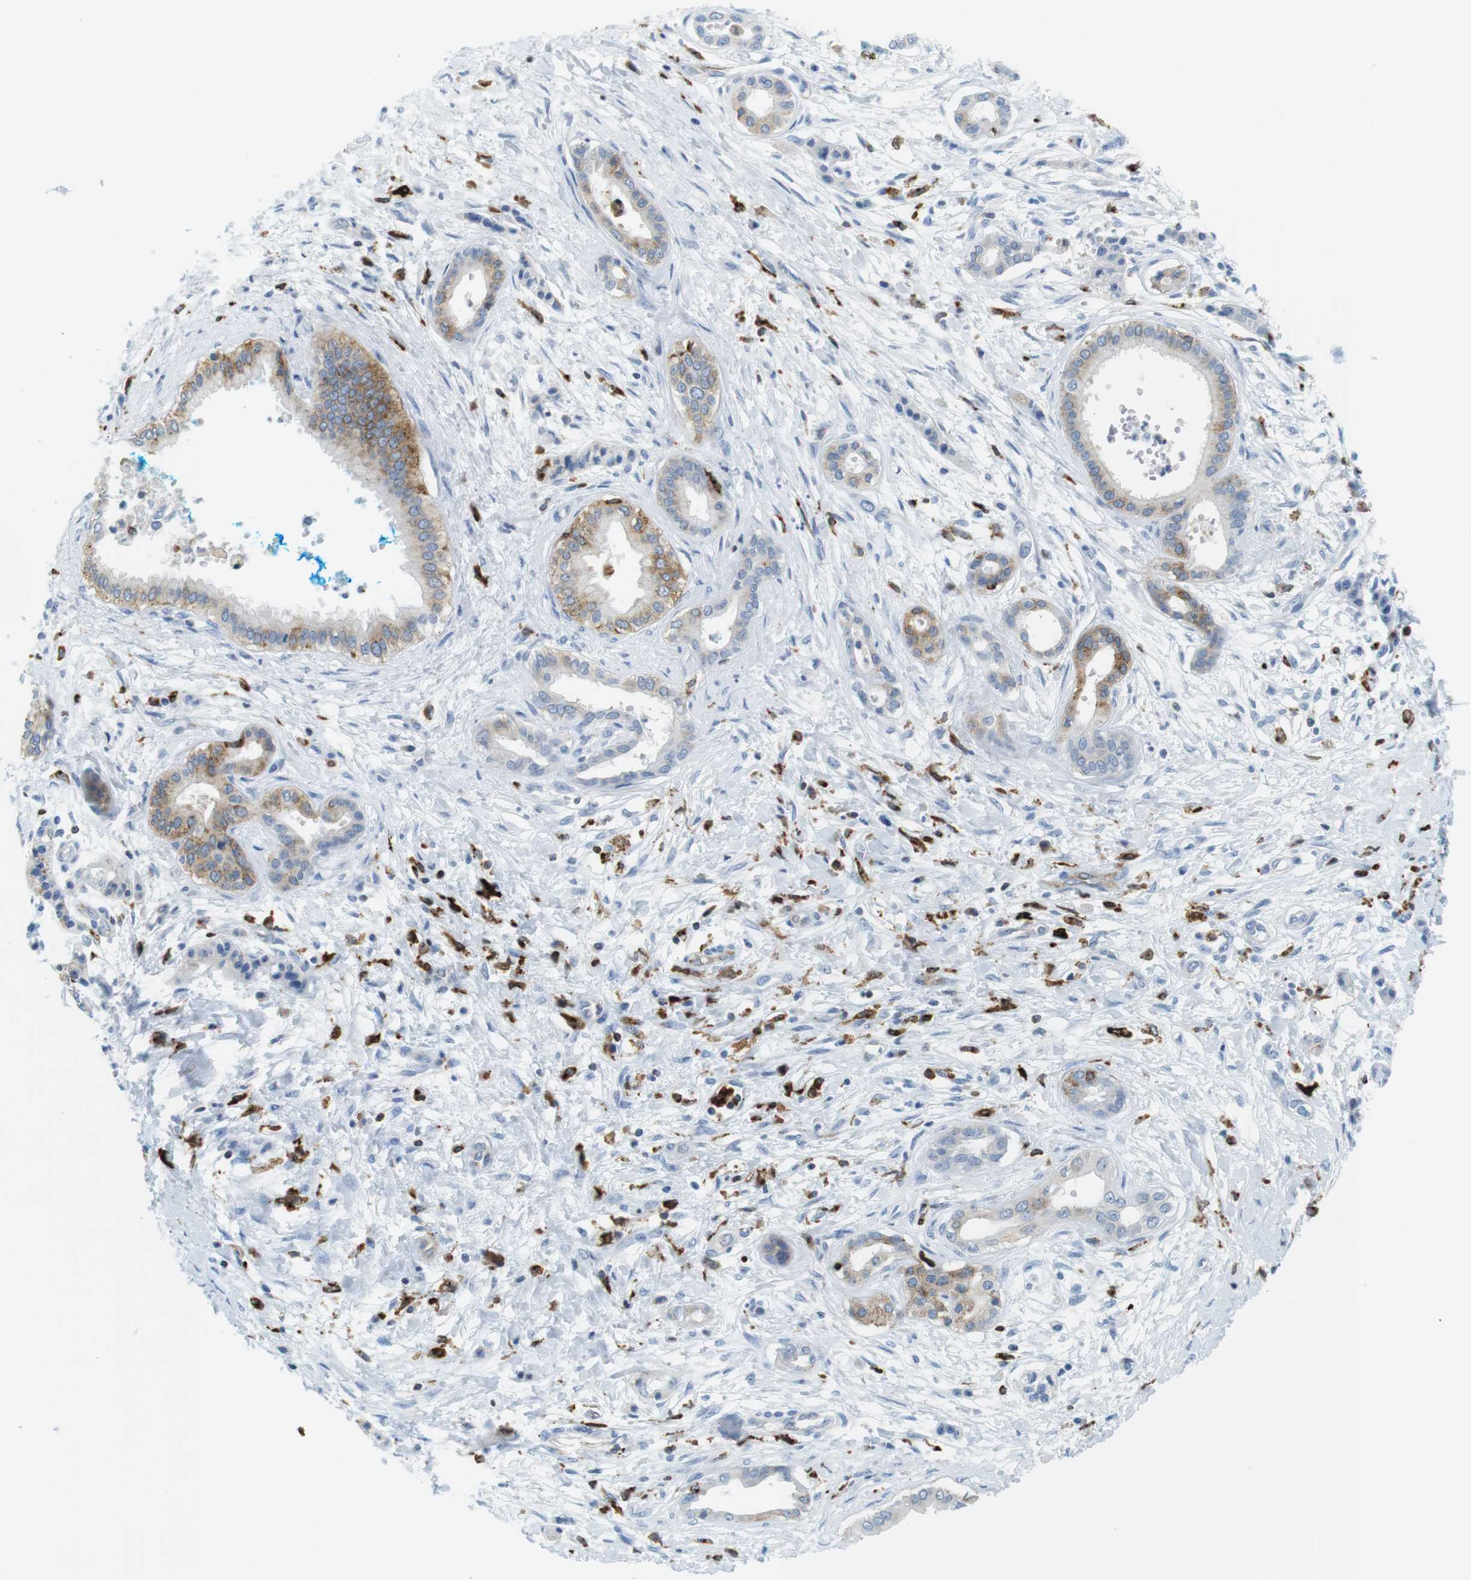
{"staining": {"intensity": "moderate", "quantity": "25%-75%", "location": "cytoplasmic/membranous"}, "tissue": "pancreatic cancer", "cell_type": "Tumor cells", "image_type": "cancer", "snomed": [{"axis": "morphology", "description": "Adenocarcinoma, NOS"}, {"axis": "topography", "description": "Pancreas"}], "caption": "Brown immunohistochemical staining in pancreatic cancer (adenocarcinoma) demonstrates moderate cytoplasmic/membranous expression in approximately 25%-75% of tumor cells.", "gene": "CIITA", "patient": {"sex": "male", "age": 56}}